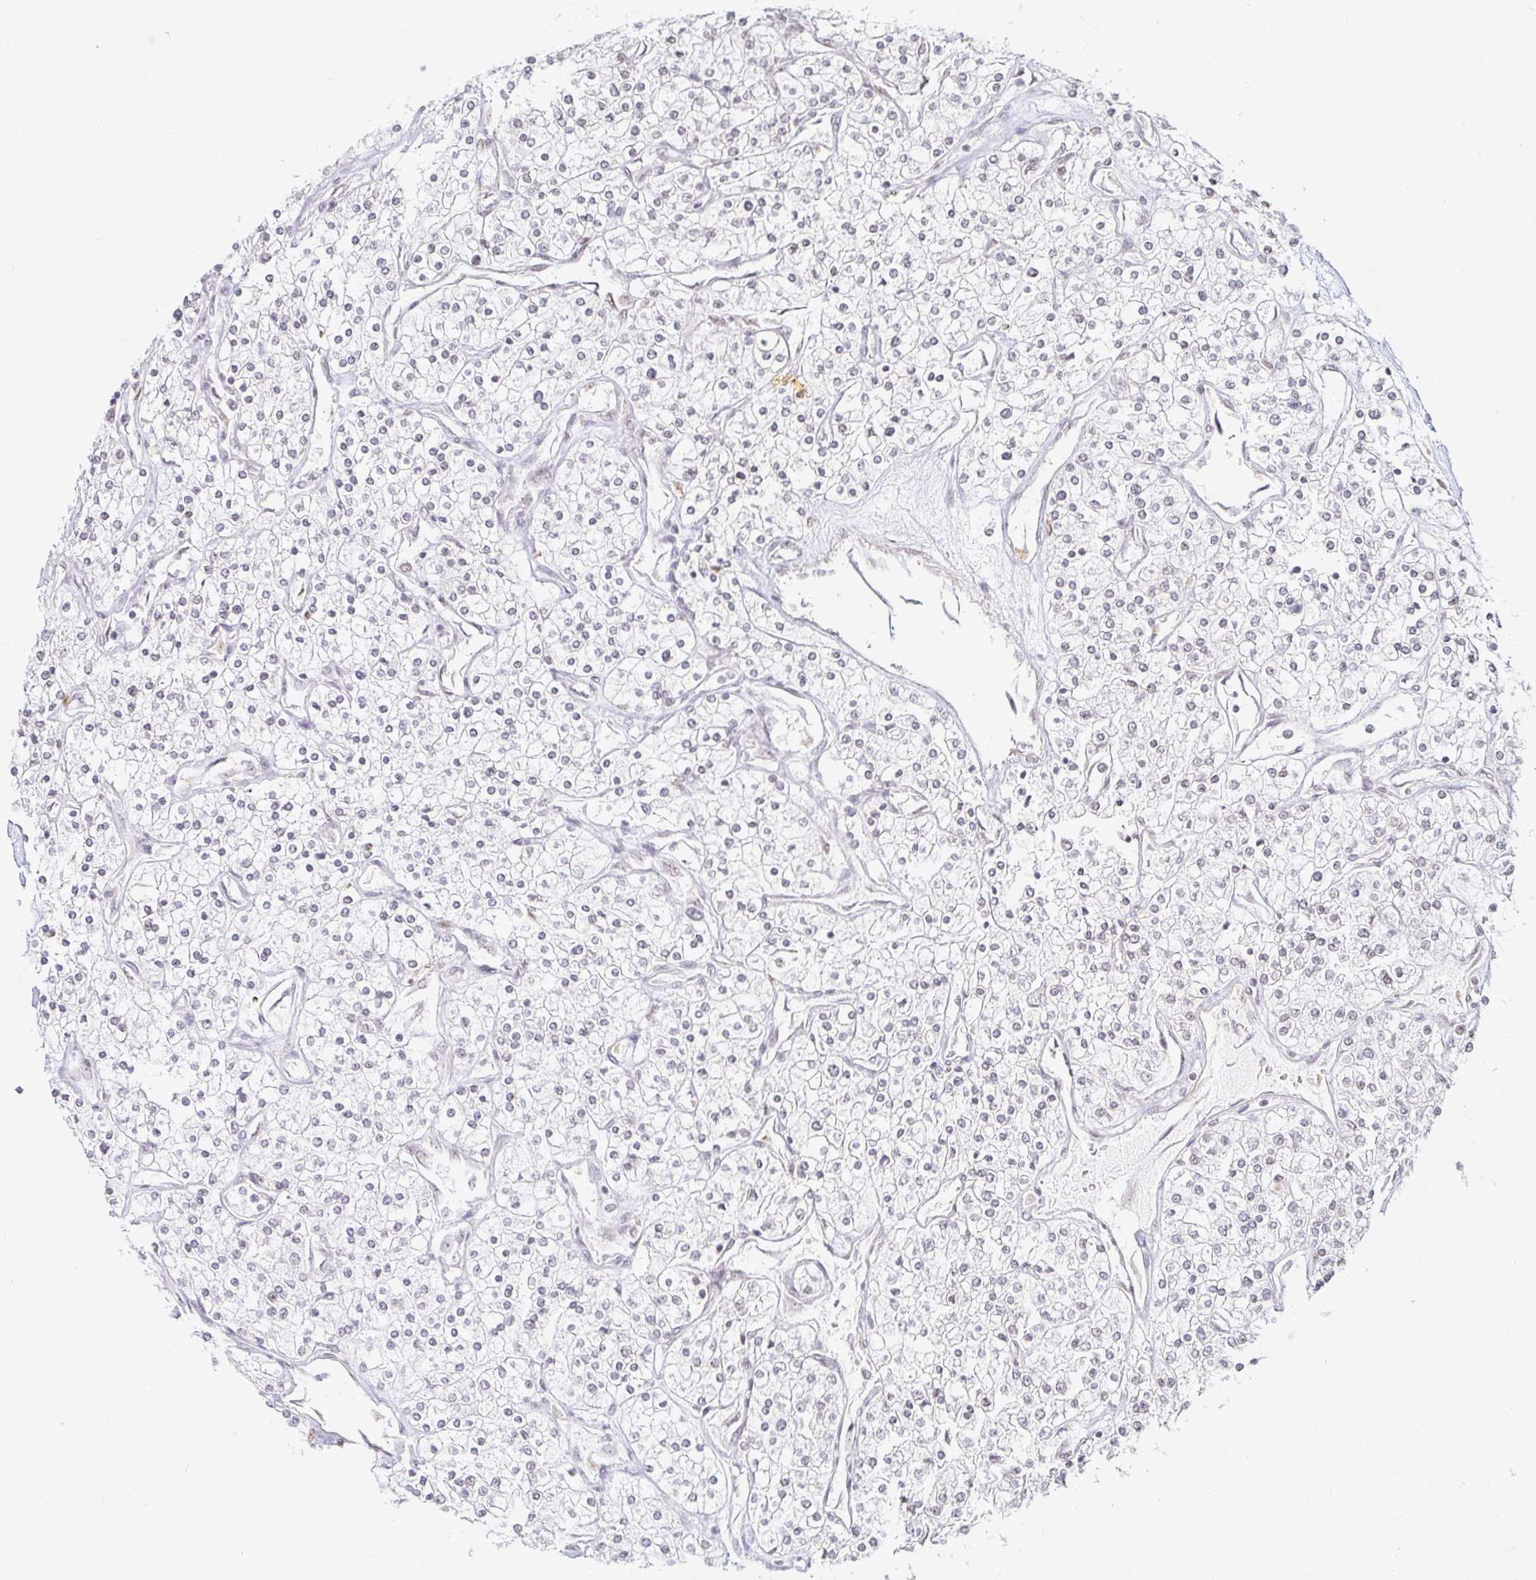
{"staining": {"intensity": "negative", "quantity": "none", "location": "none"}, "tissue": "renal cancer", "cell_type": "Tumor cells", "image_type": "cancer", "snomed": [{"axis": "morphology", "description": "Adenocarcinoma, NOS"}, {"axis": "topography", "description": "Kidney"}], "caption": "DAB immunohistochemical staining of human adenocarcinoma (renal) demonstrates no significant expression in tumor cells. (DAB (3,3'-diaminobenzidine) IHC visualized using brightfield microscopy, high magnification).", "gene": "HNRNPU", "patient": {"sex": "male", "age": 80}}